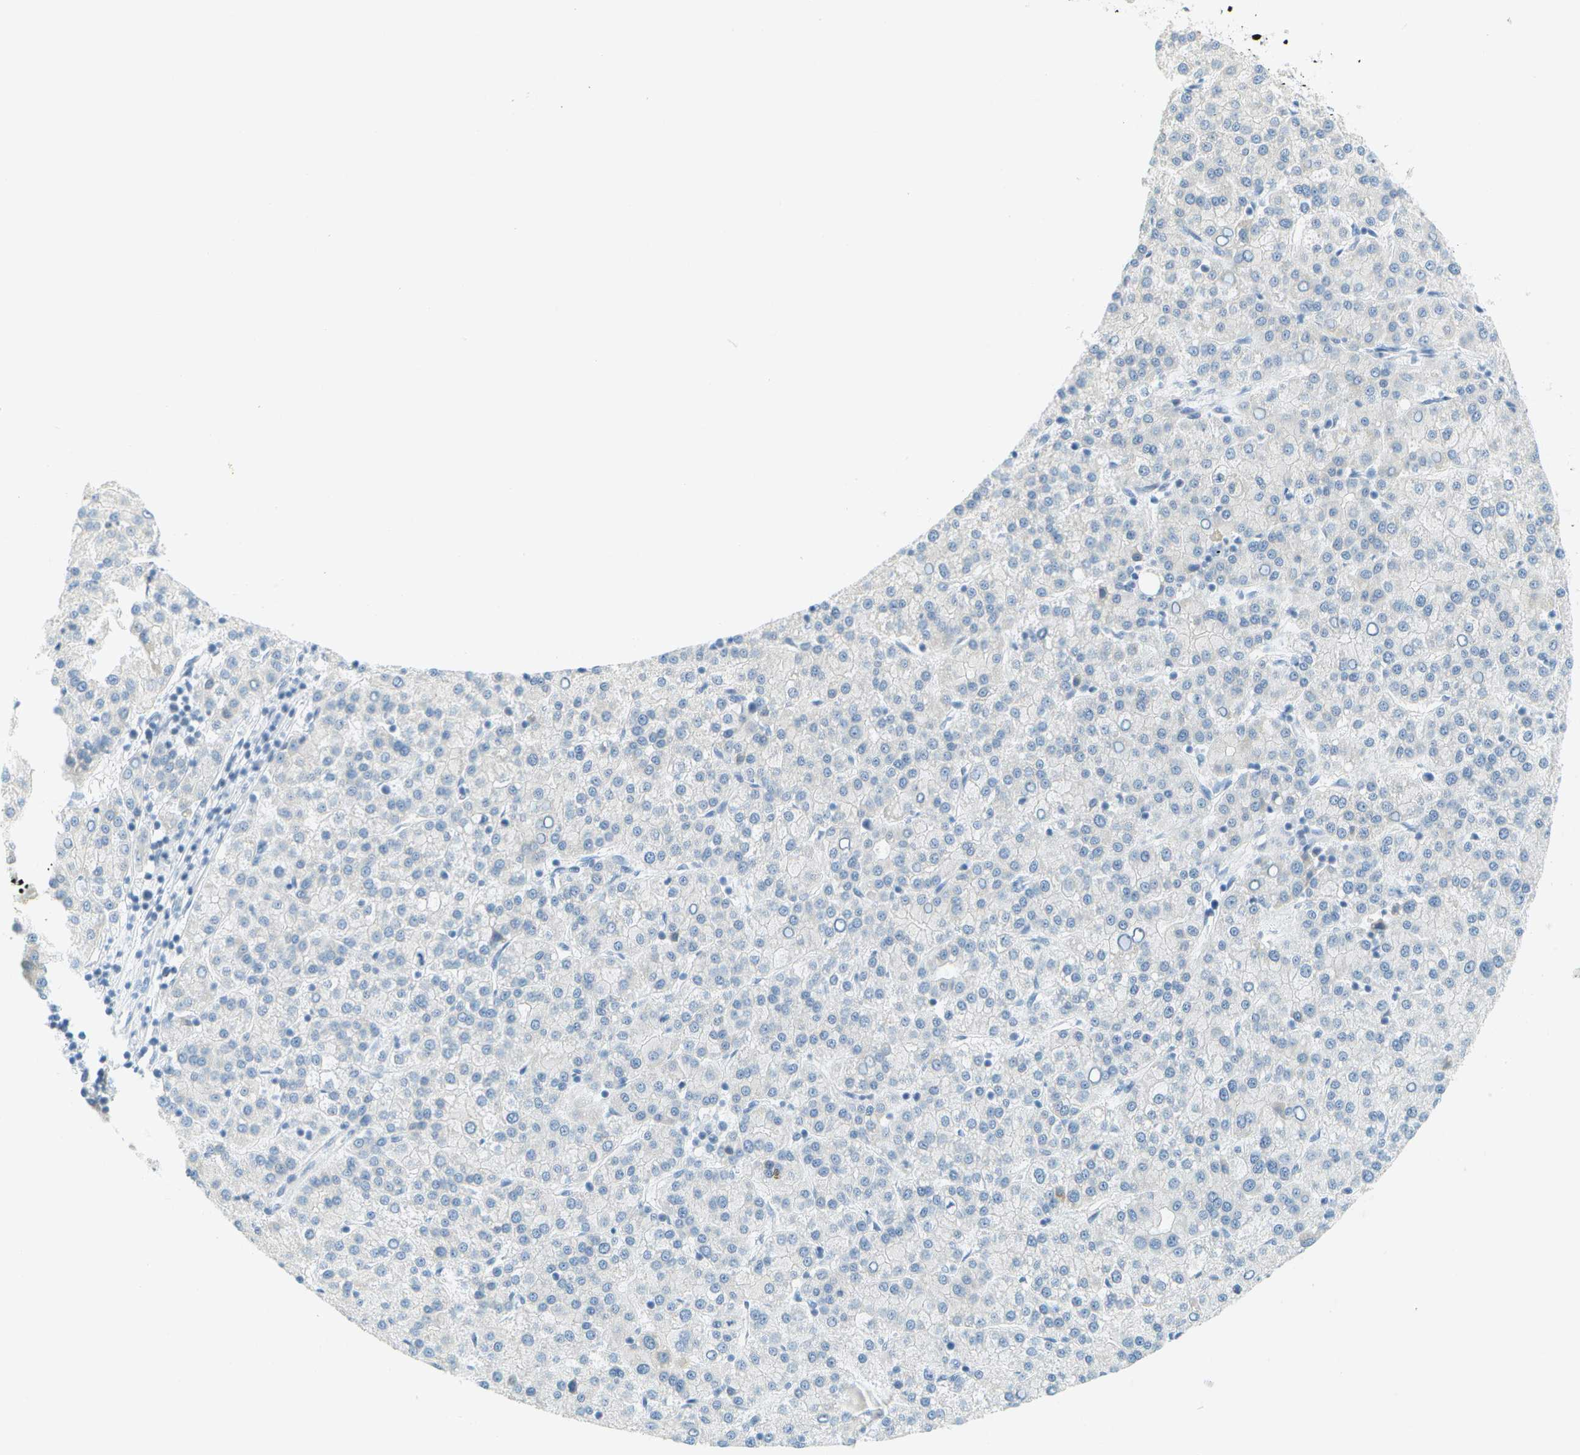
{"staining": {"intensity": "negative", "quantity": "none", "location": "none"}, "tissue": "liver cancer", "cell_type": "Tumor cells", "image_type": "cancer", "snomed": [{"axis": "morphology", "description": "Carcinoma, Hepatocellular, NOS"}, {"axis": "topography", "description": "Liver"}], "caption": "This is a image of immunohistochemistry staining of hepatocellular carcinoma (liver), which shows no positivity in tumor cells. (DAB (3,3'-diaminobenzidine) immunohistochemistry (IHC), high magnification).", "gene": "SMYD5", "patient": {"sex": "female", "age": 58}}